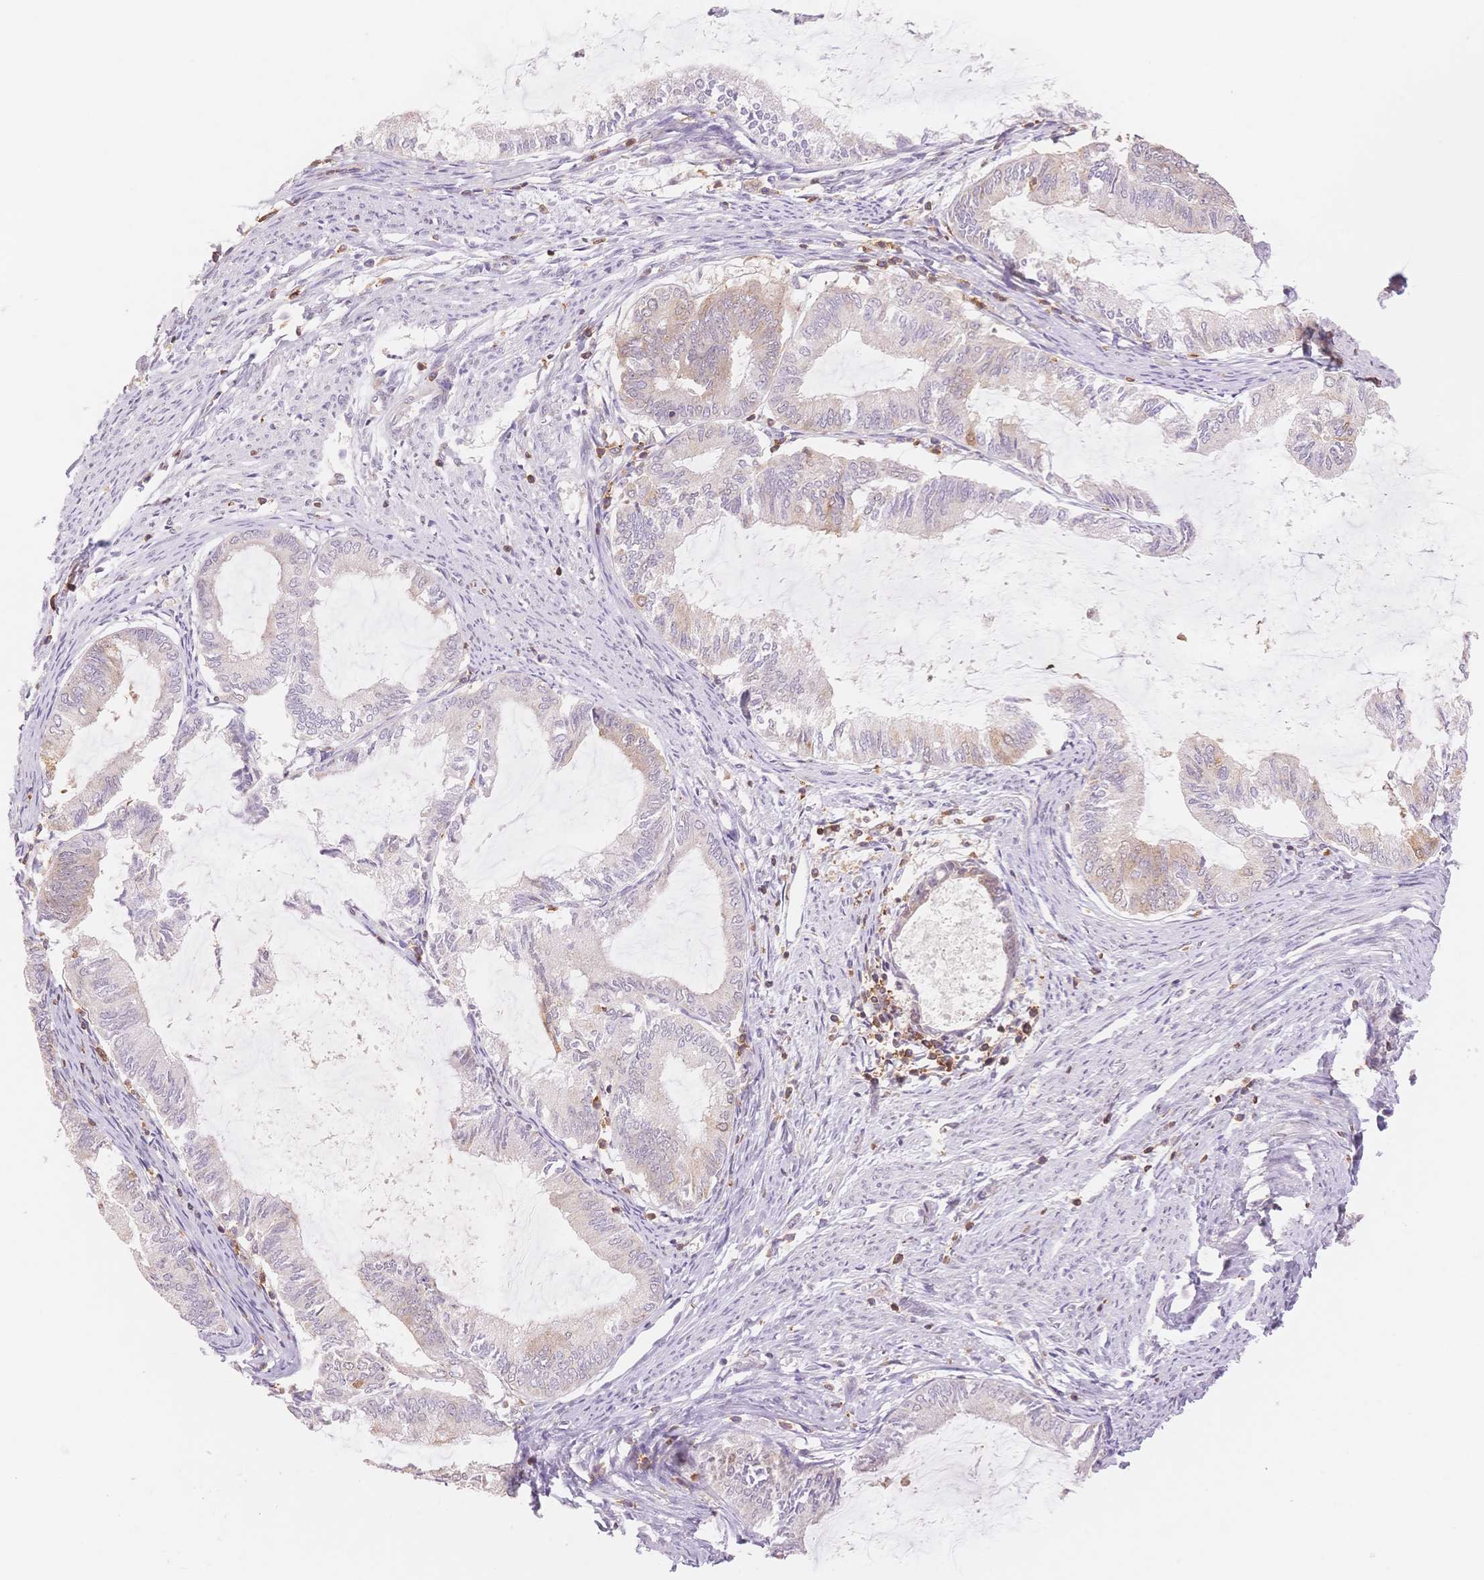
{"staining": {"intensity": "weak", "quantity": "<25%", "location": "cytoplasmic/membranous"}, "tissue": "endometrial cancer", "cell_type": "Tumor cells", "image_type": "cancer", "snomed": [{"axis": "morphology", "description": "Adenocarcinoma, NOS"}, {"axis": "topography", "description": "Endometrium"}], "caption": "IHC of adenocarcinoma (endometrial) reveals no staining in tumor cells.", "gene": "STK39", "patient": {"sex": "female", "age": 86}}